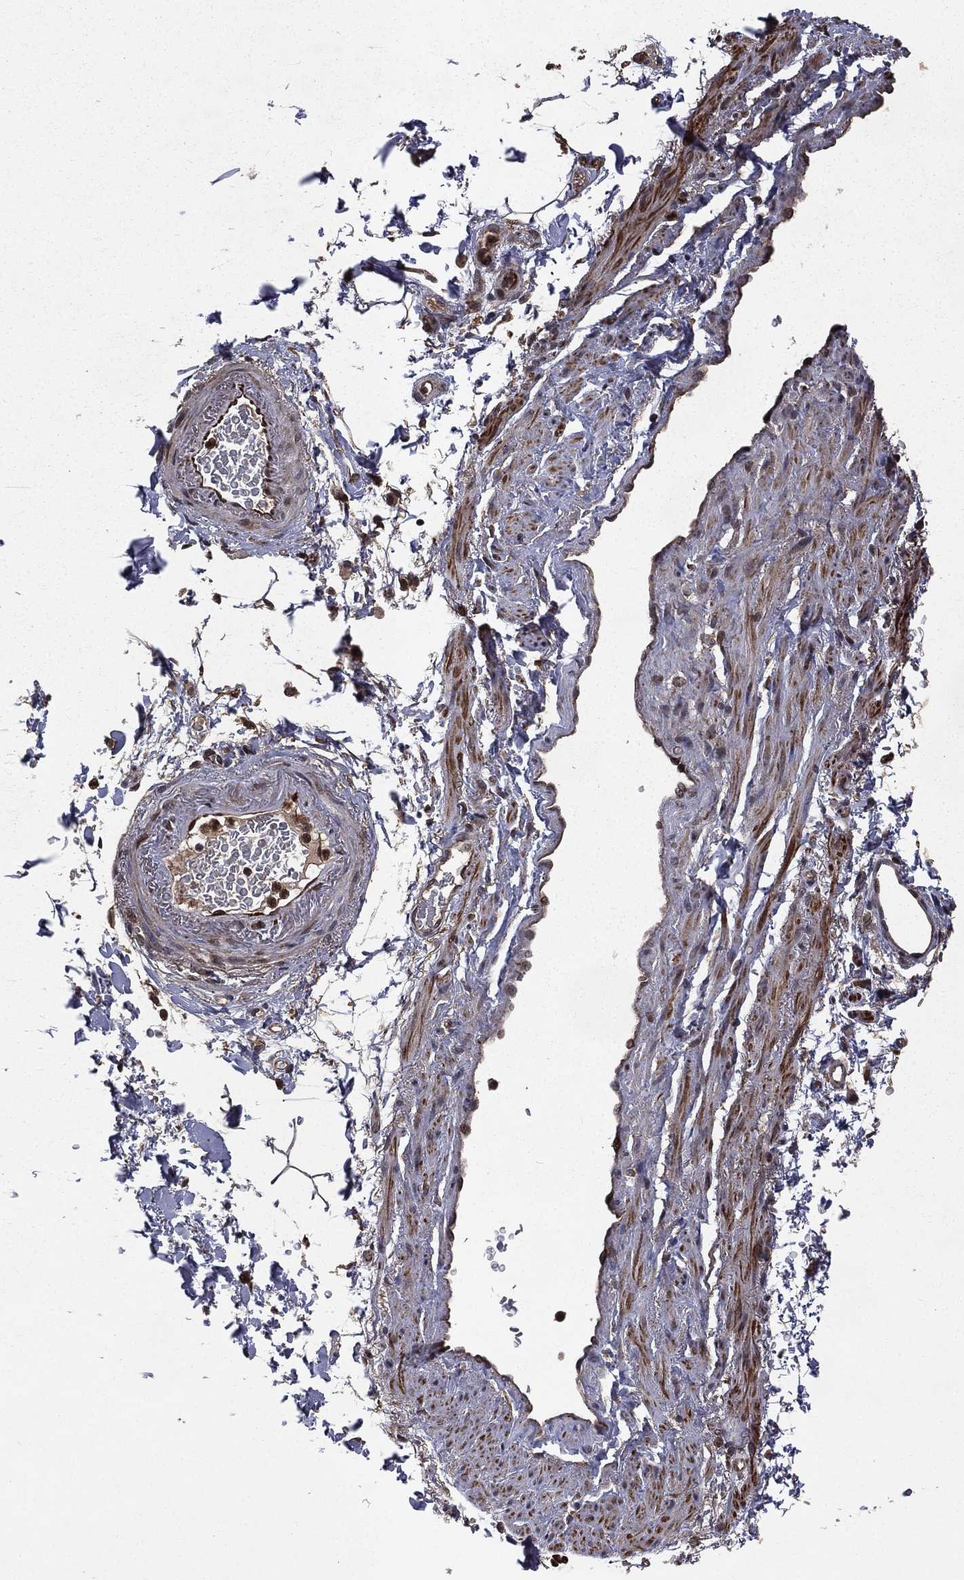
{"staining": {"intensity": "strong", "quantity": ">75%", "location": "cytoplasmic/membranous"}, "tissue": "smooth muscle", "cell_type": "Smooth muscle cells", "image_type": "normal", "snomed": [{"axis": "morphology", "description": "Normal tissue, NOS"}, {"axis": "topography", "description": "Smooth muscle"}, {"axis": "topography", "description": "Anal"}], "caption": "DAB immunohistochemical staining of normal human smooth muscle displays strong cytoplasmic/membranous protein staining in about >75% of smooth muscle cells.", "gene": "LENG8", "patient": {"sex": "male", "age": 83}}